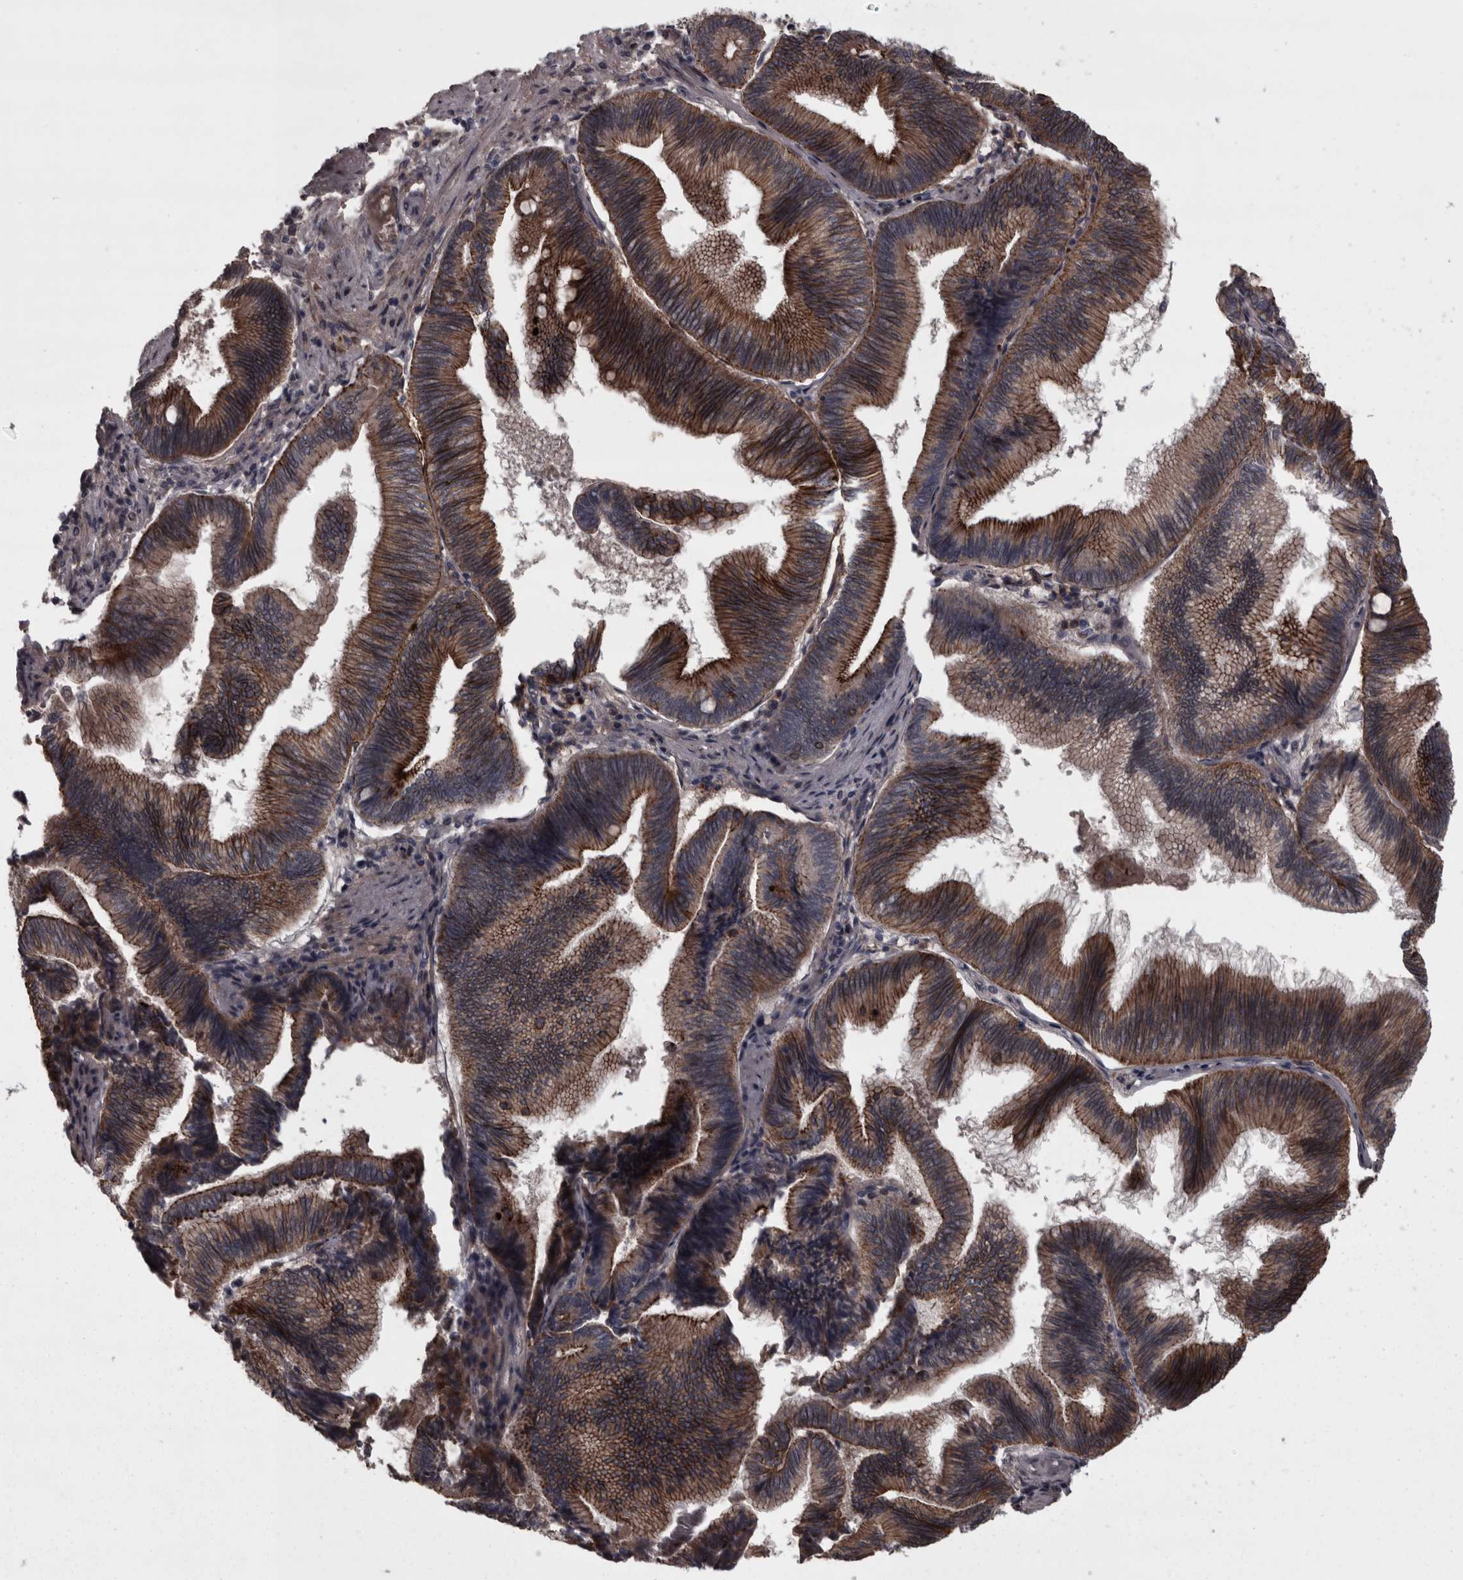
{"staining": {"intensity": "strong", "quantity": "25%-75%", "location": "cytoplasmic/membranous"}, "tissue": "pancreatic cancer", "cell_type": "Tumor cells", "image_type": "cancer", "snomed": [{"axis": "morphology", "description": "Adenocarcinoma, NOS"}, {"axis": "topography", "description": "Pancreas"}], "caption": "This is a histology image of immunohistochemistry (IHC) staining of pancreatic adenocarcinoma, which shows strong expression in the cytoplasmic/membranous of tumor cells.", "gene": "PCDH17", "patient": {"sex": "male", "age": 82}}